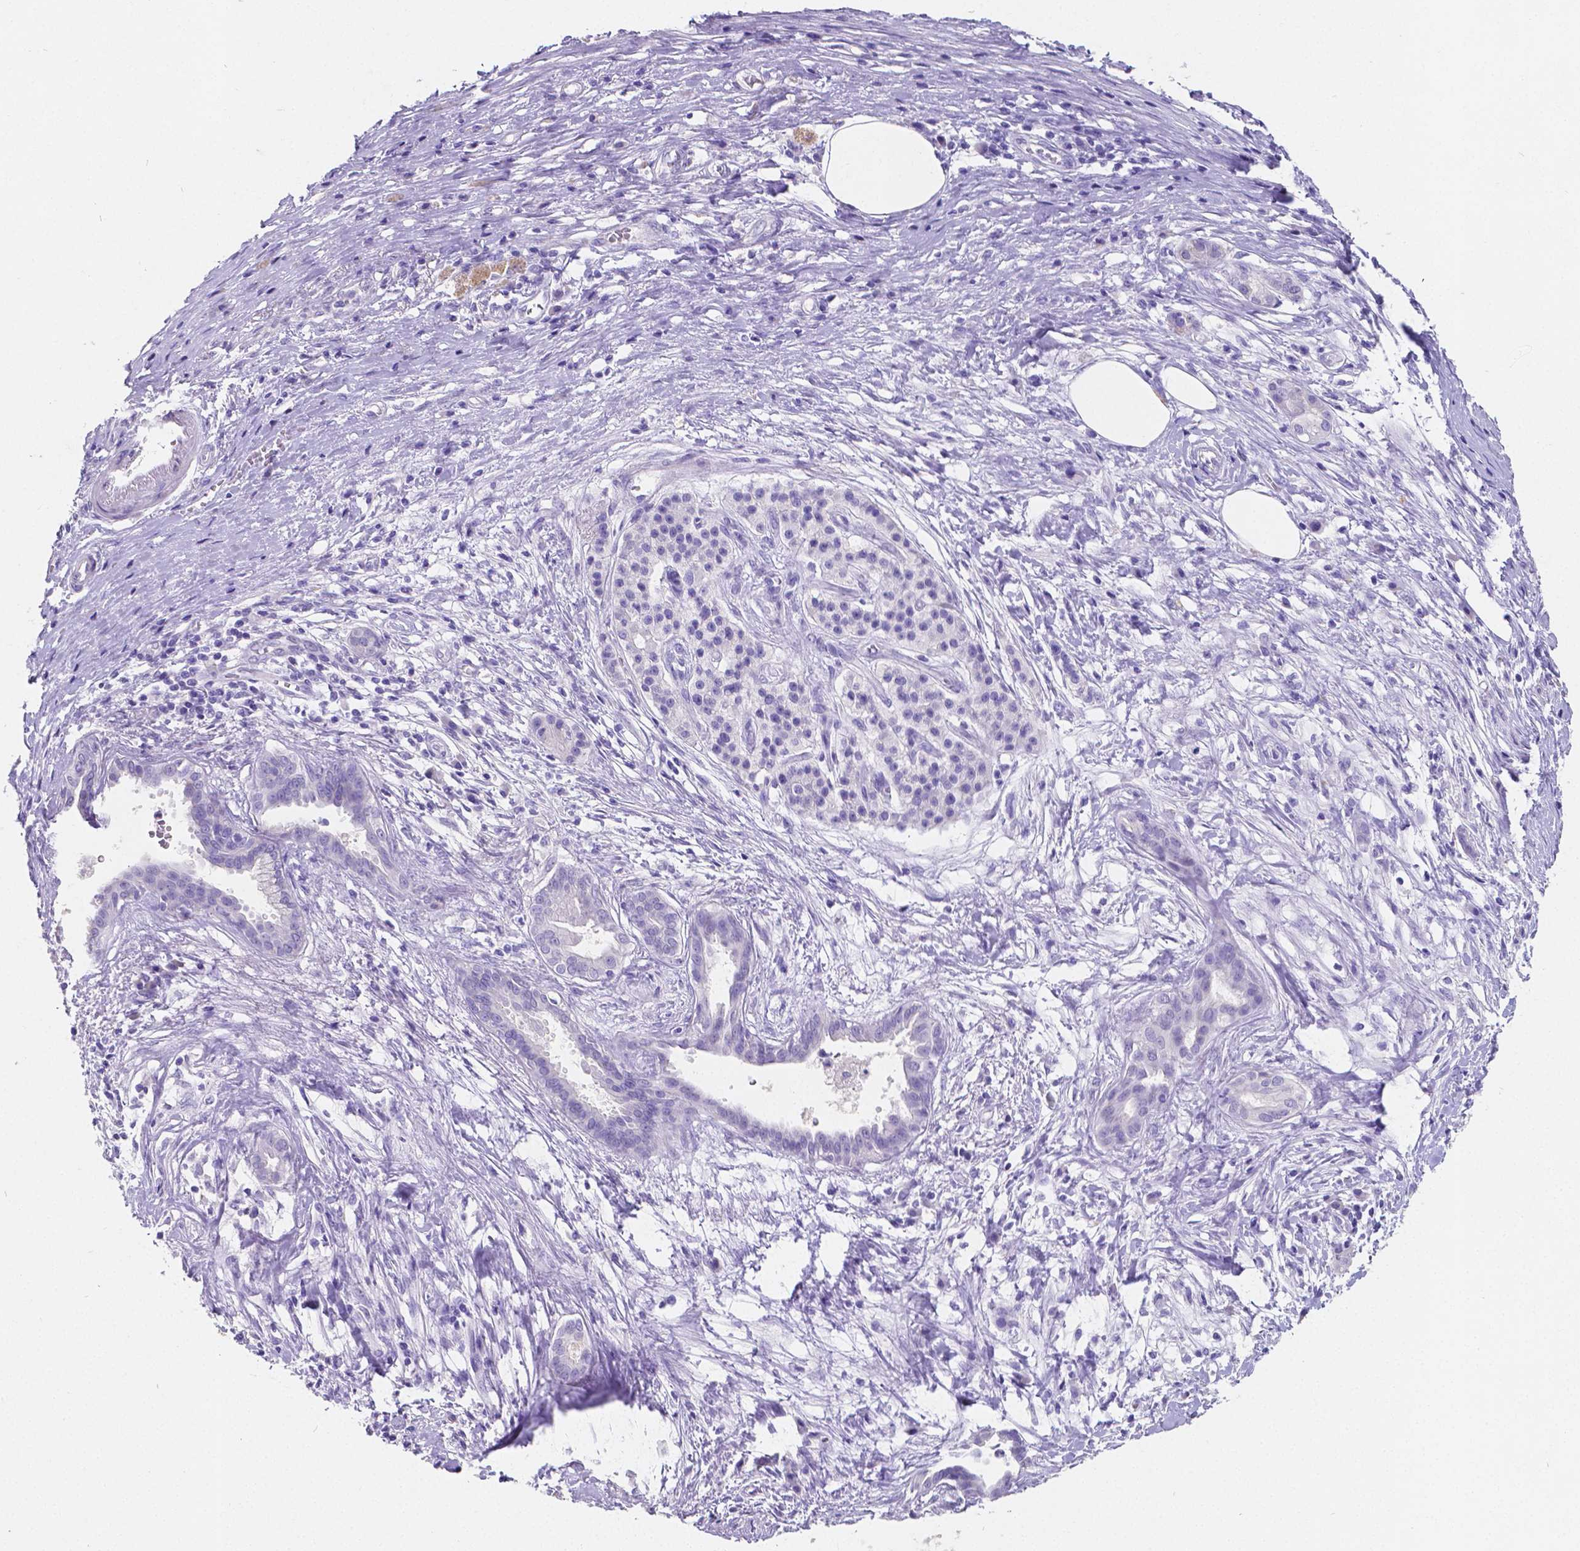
{"staining": {"intensity": "negative", "quantity": "none", "location": "none"}, "tissue": "pancreatic cancer", "cell_type": "Tumor cells", "image_type": "cancer", "snomed": [{"axis": "morphology", "description": "Adenocarcinoma, NOS"}, {"axis": "topography", "description": "Pancreas"}], "caption": "This is an immunohistochemistry (IHC) photomicrograph of human pancreatic cancer. There is no positivity in tumor cells.", "gene": "SATB2", "patient": {"sex": "male", "age": 63}}